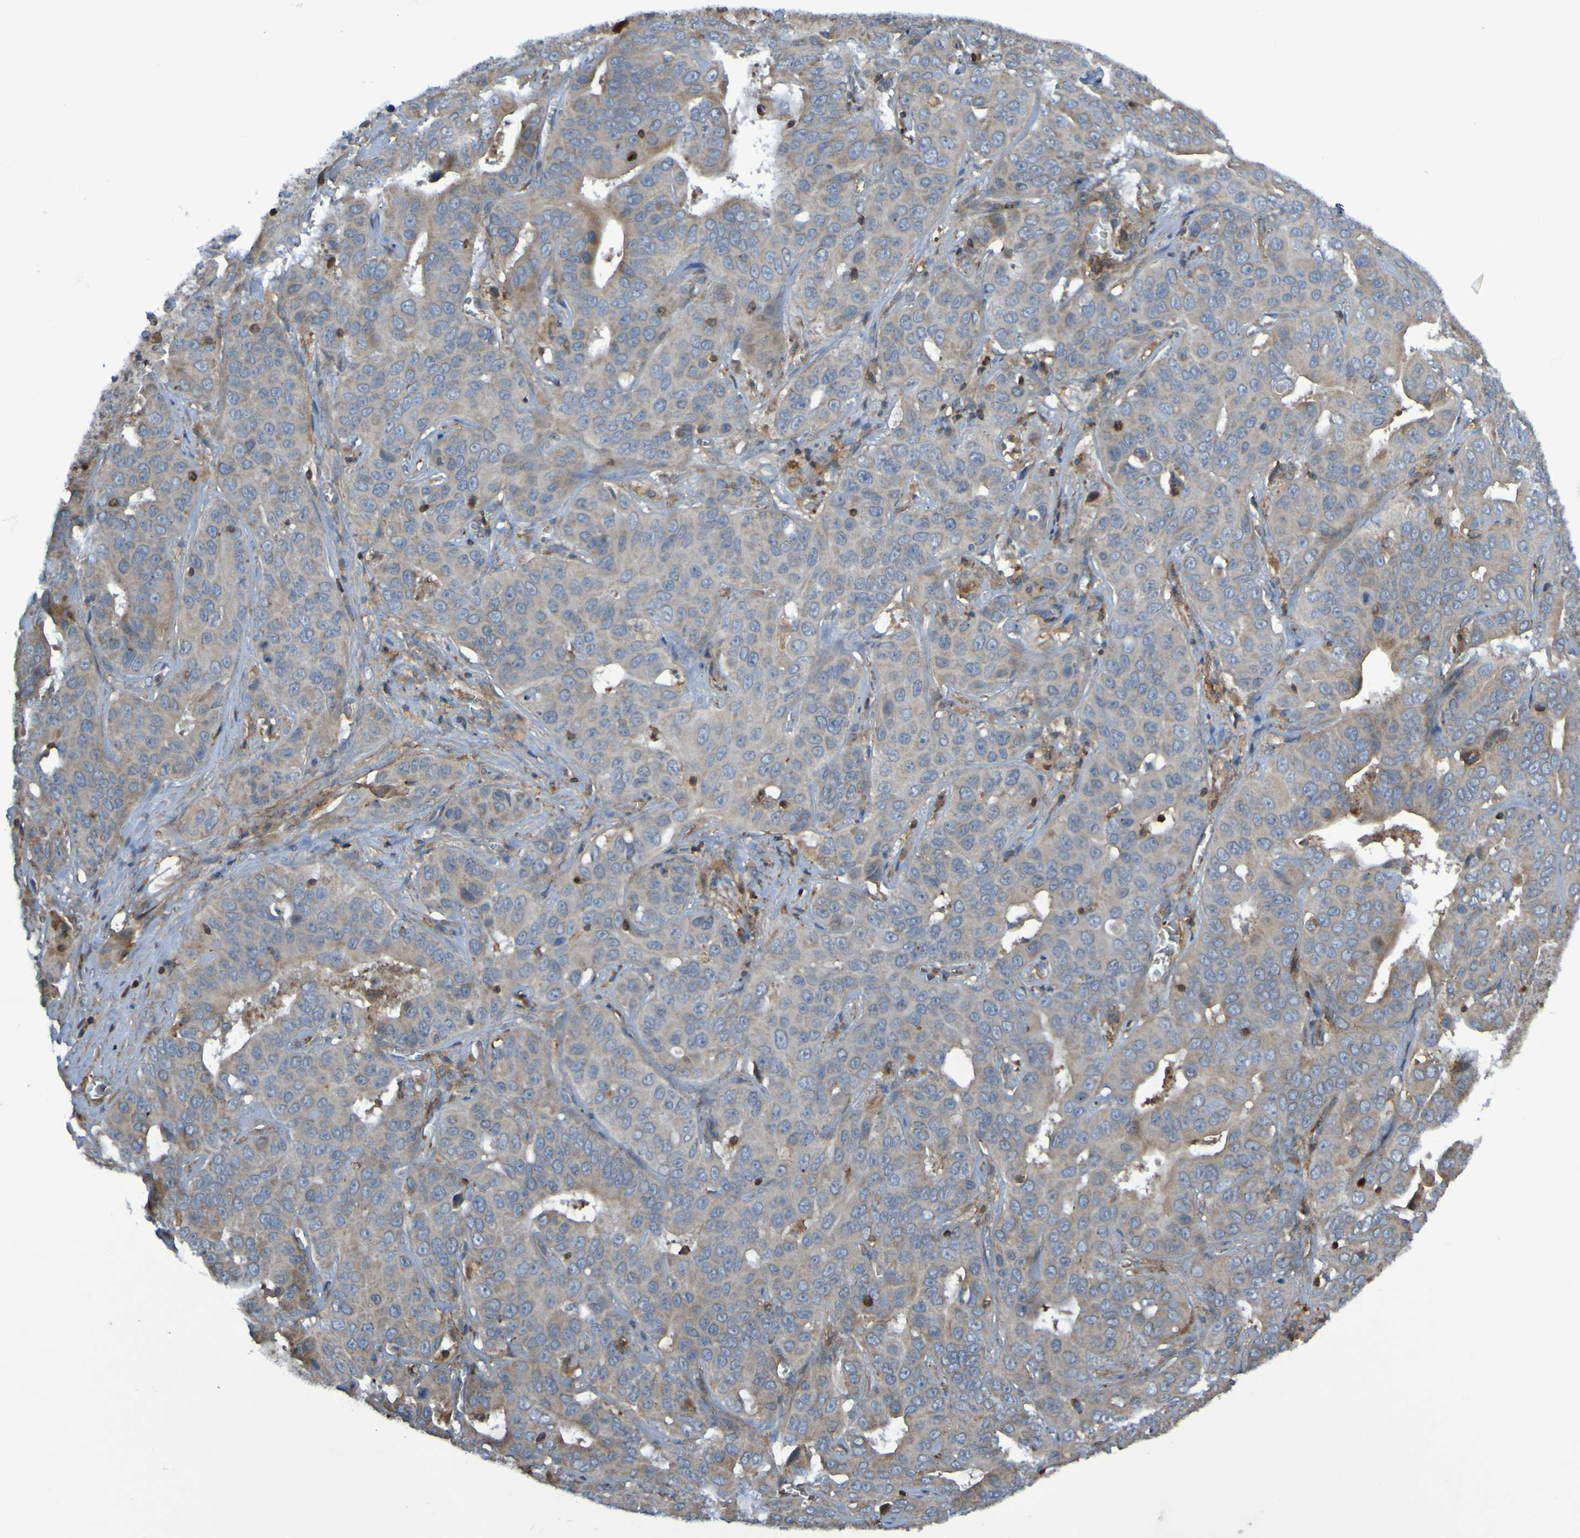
{"staining": {"intensity": "weak", "quantity": ">75%", "location": "cytoplasmic/membranous"}, "tissue": "liver cancer", "cell_type": "Tumor cells", "image_type": "cancer", "snomed": [{"axis": "morphology", "description": "Cholangiocarcinoma"}, {"axis": "topography", "description": "Liver"}], "caption": "This is a micrograph of immunohistochemistry (IHC) staining of liver cancer, which shows weak positivity in the cytoplasmic/membranous of tumor cells.", "gene": "PDGFB", "patient": {"sex": "female", "age": 52}}